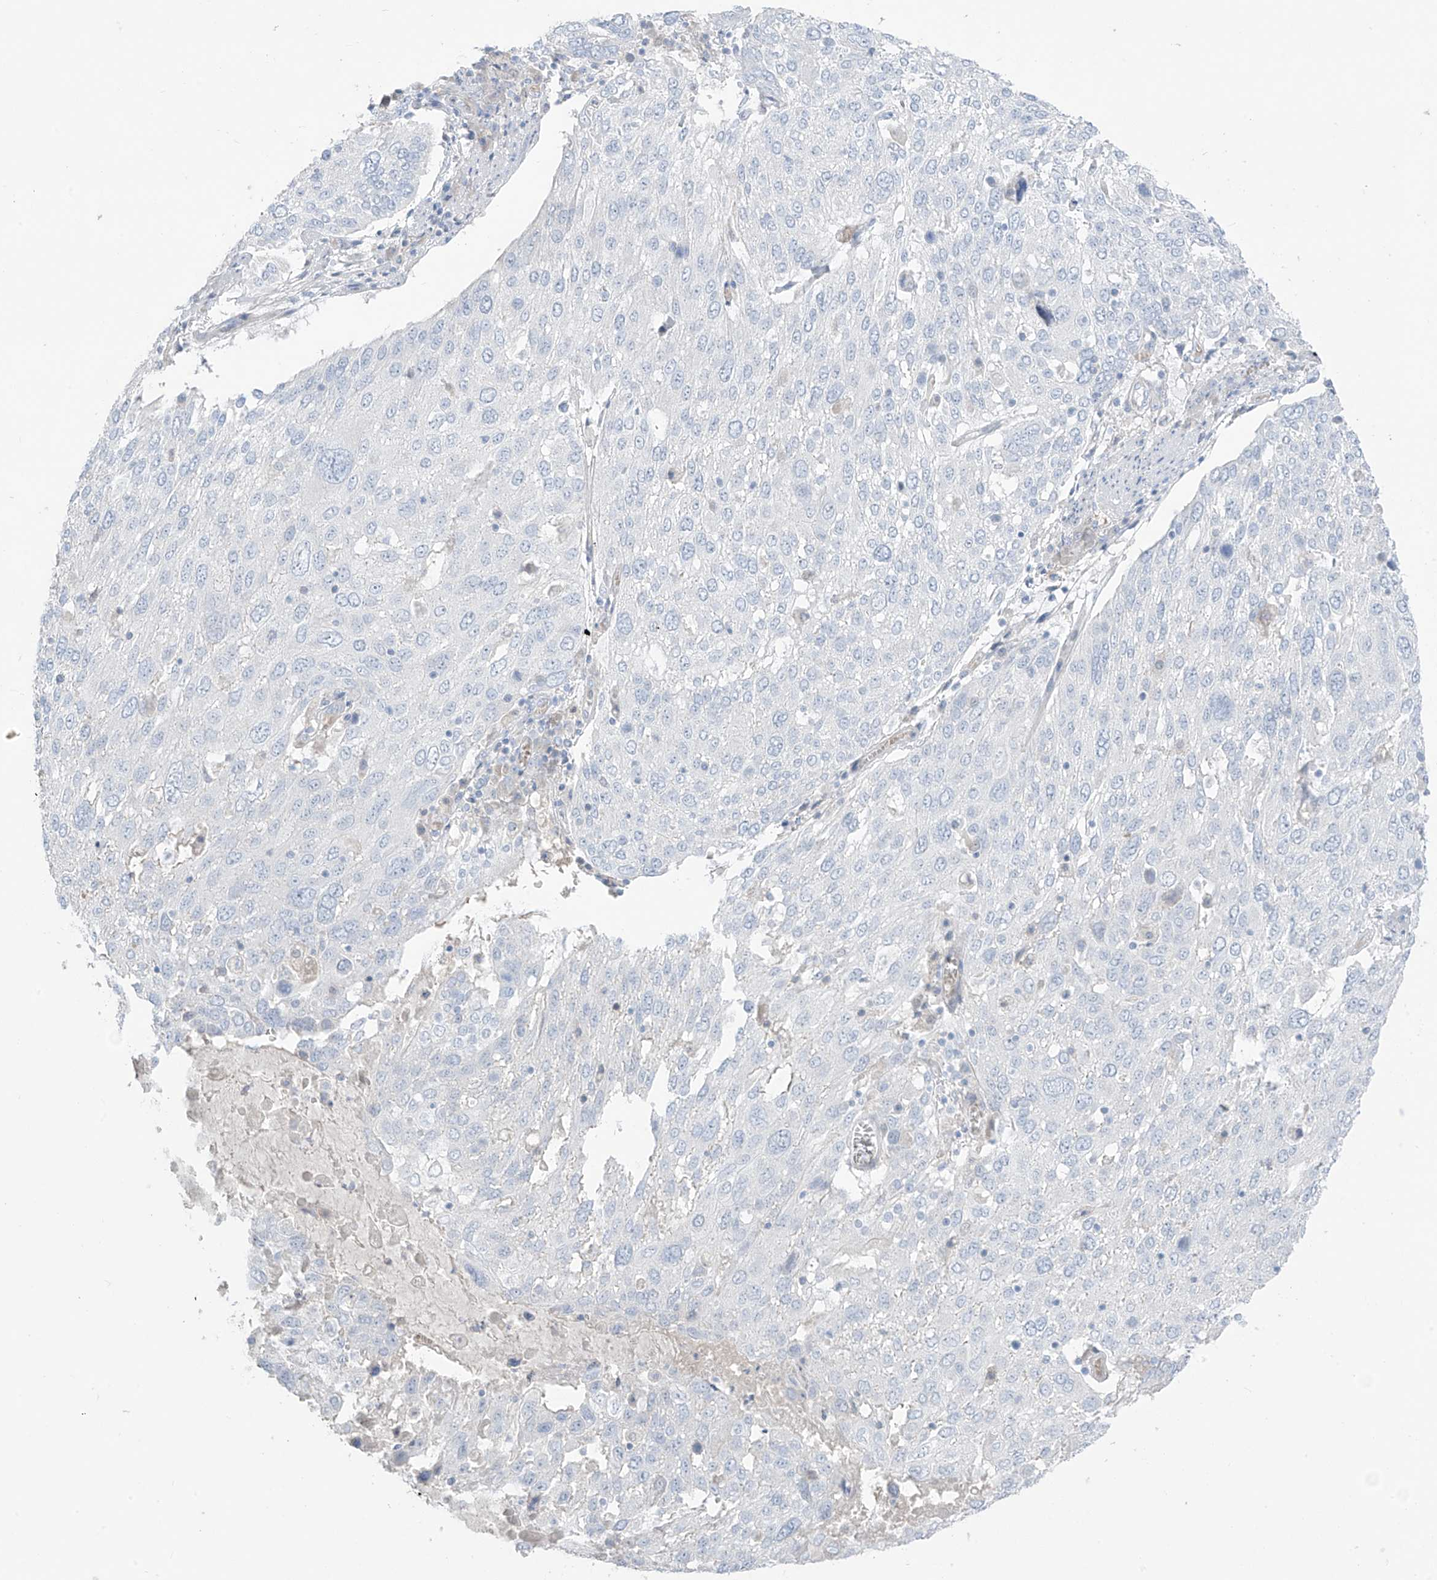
{"staining": {"intensity": "negative", "quantity": "none", "location": "none"}, "tissue": "lung cancer", "cell_type": "Tumor cells", "image_type": "cancer", "snomed": [{"axis": "morphology", "description": "Squamous cell carcinoma, NOS"}, {"axis": "topography", "description": "Lung"}], "caption": "Tumor cells show no significant staining in squamous cell carcinoma (lung).", "gene": "ASPRV1", "patient": {"sex": "male", "age": 65}}